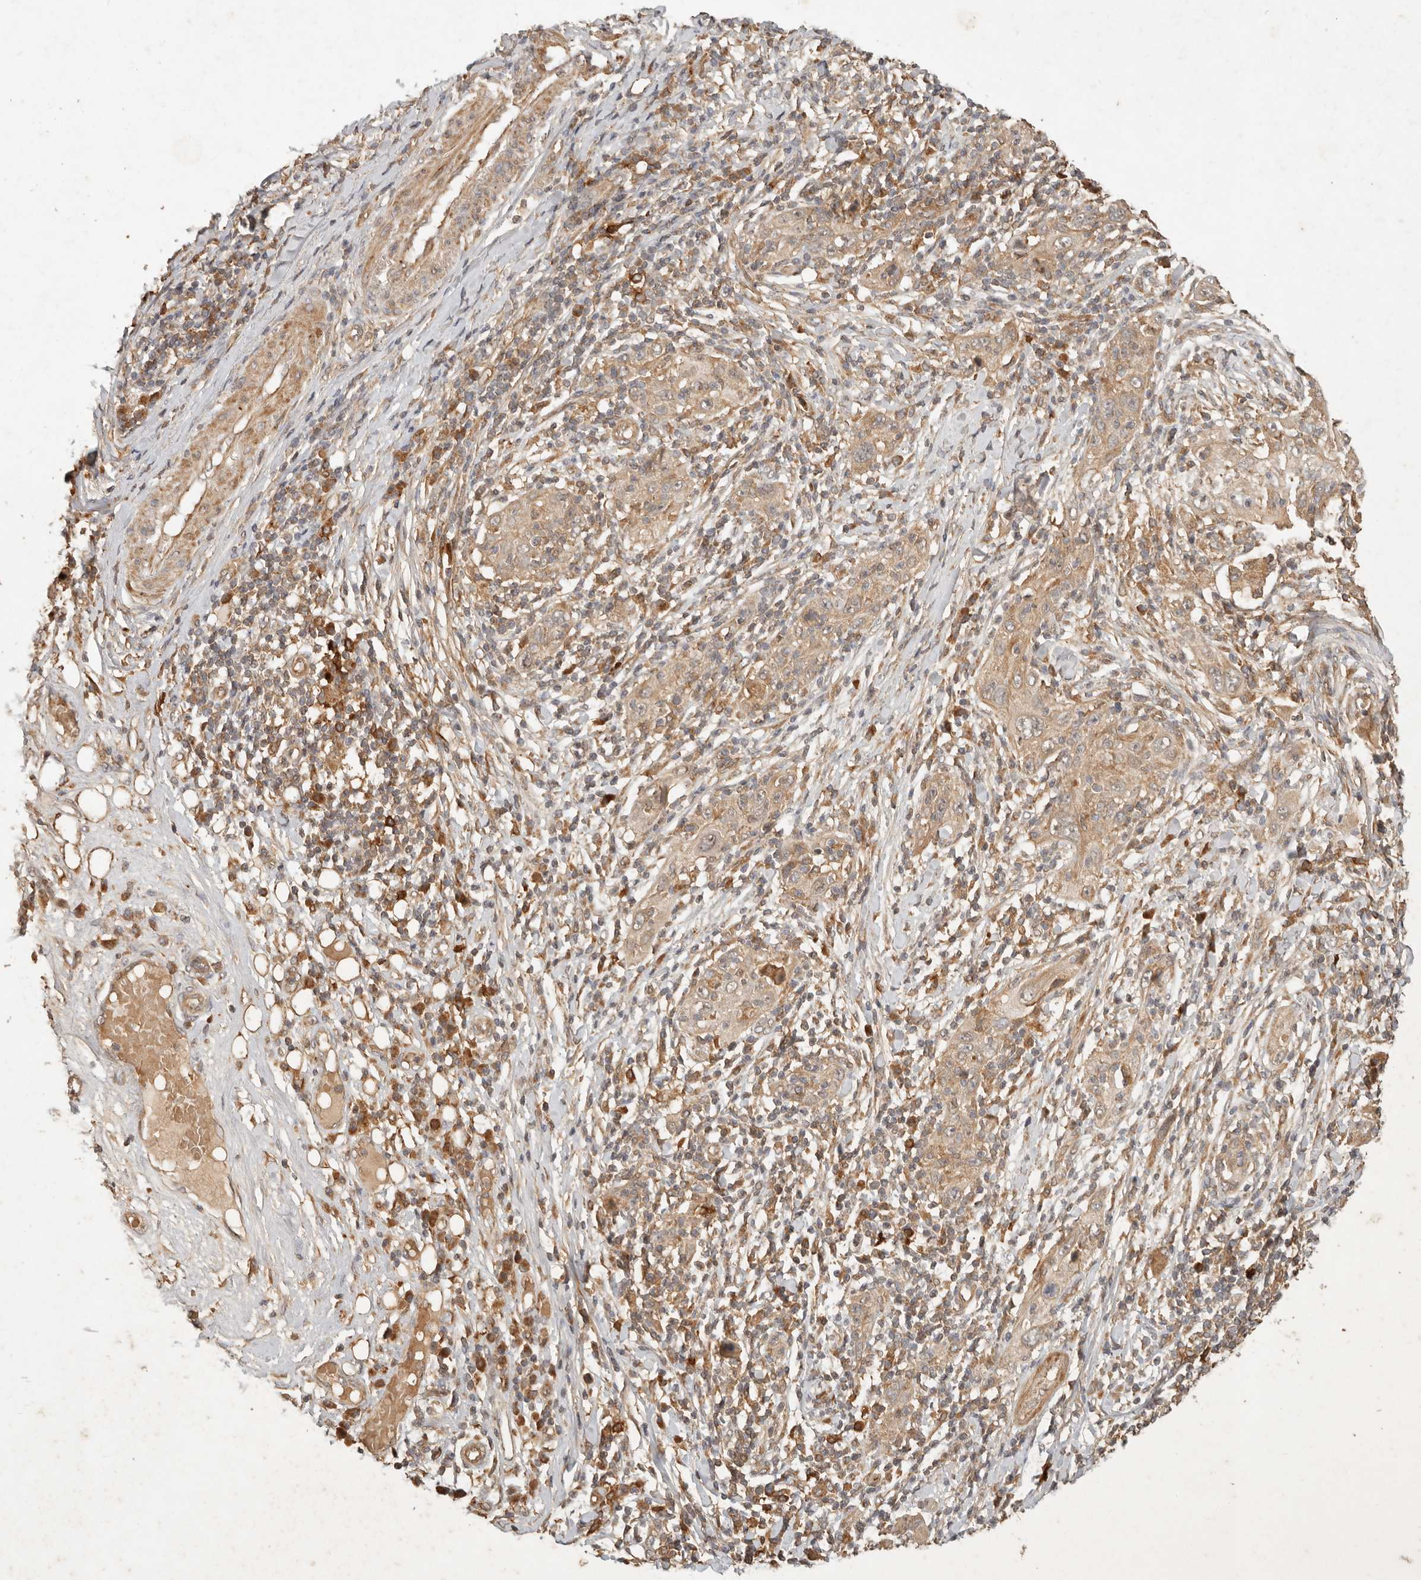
{"staining": {"intensity": "weak", "quantity": ">75%", "location": "cytoplasmic/membranous"}, "tissue": "skin cancer", "cell_type": "Tumor cells", "image_type": "cancer", "snomed": [{"axis": "morphology", "description": "Squamous cell carcinoma, NOS"}, {"axis": "topography", "description": "Skin"}], "caption": "Immunohistochemistry (IHC) image of neoplastic tissue: skin cancer (squamous cell carcinoma) stained using IHC exhibits low levels of weak protein expression localized specifically in the cytoplasmic/membranous of tumor cells, appearing as a cytoplasmic/membranous brown color.", "gene": "CLEC4C", "patient": {"sex": "female", "age": 88}}